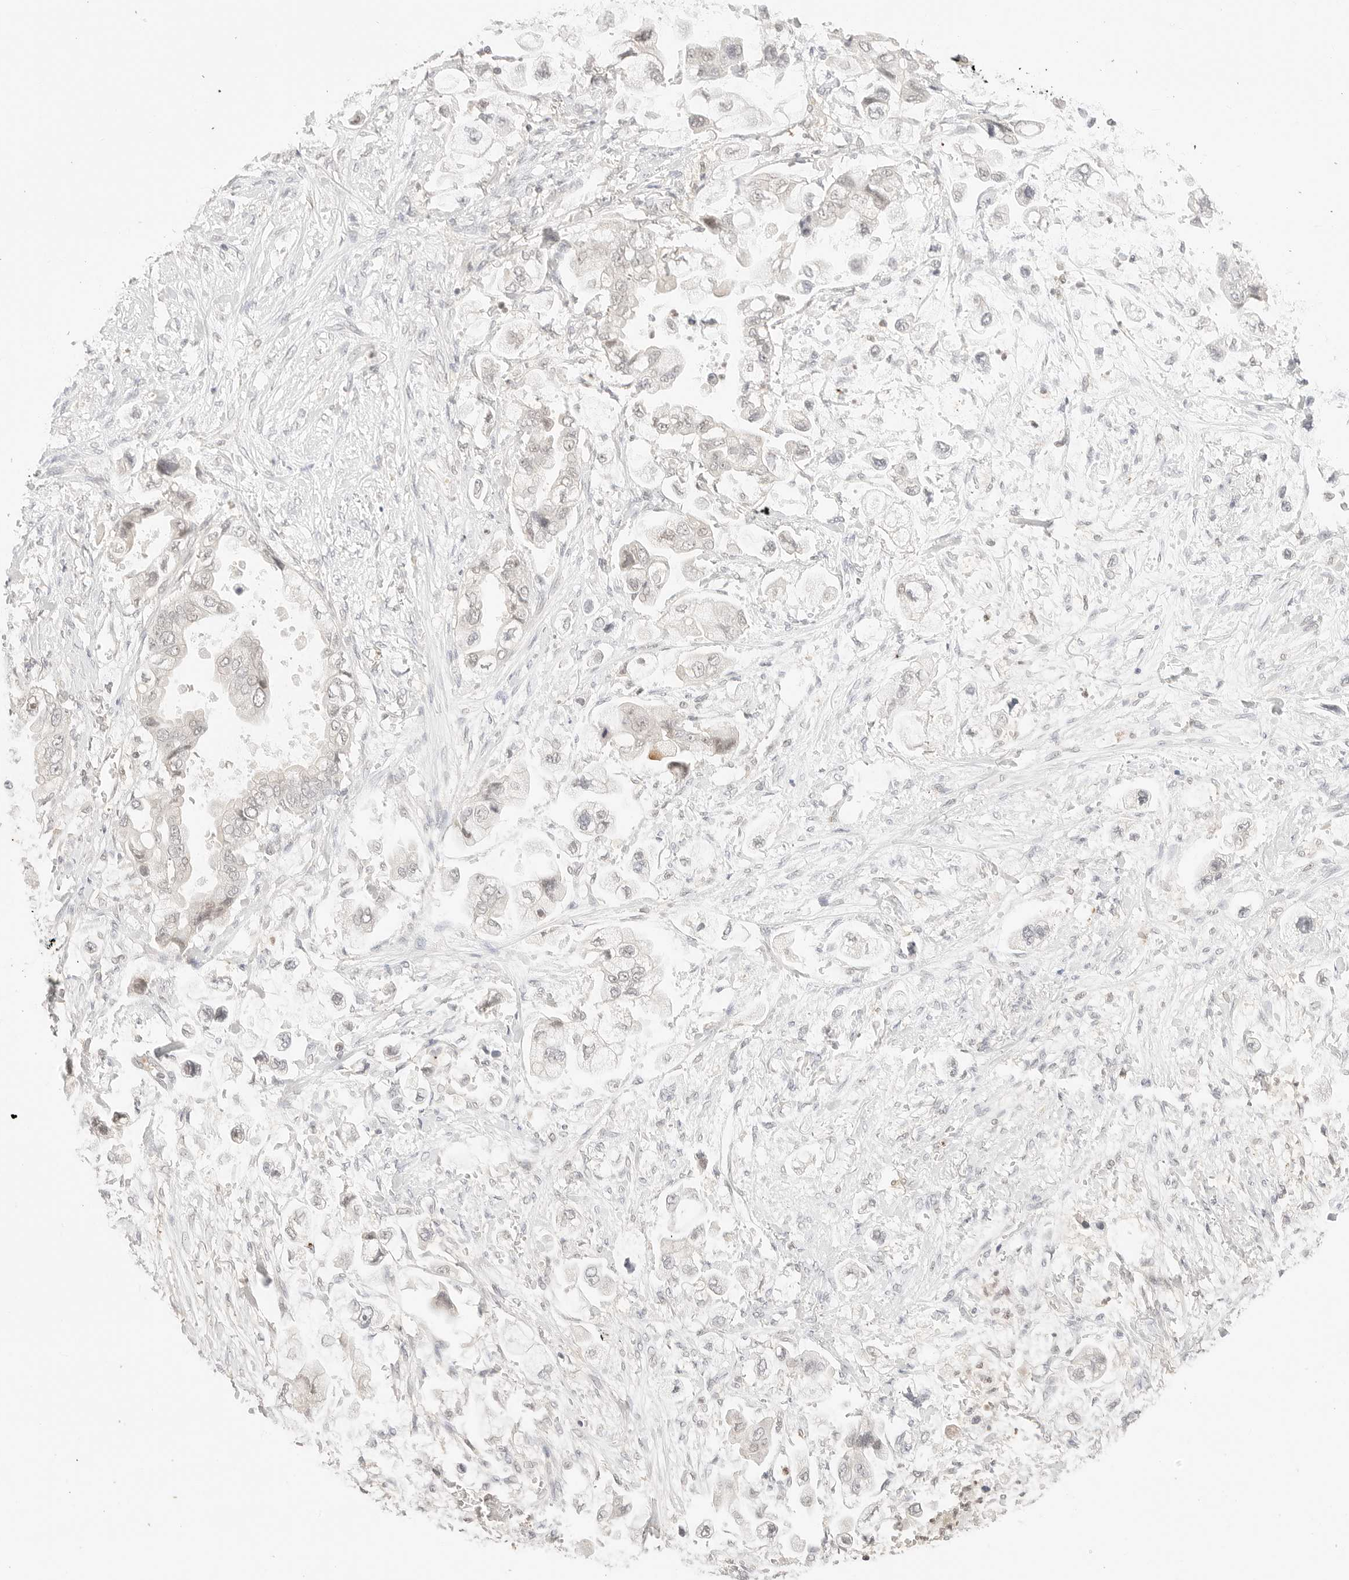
{"staining": {"intensity": "negative", "quantity": "none", "location": "none"}, "tissue": "stomach cancer", "cell_type": "Tumor cells", "image_type": "cancer", "snomed": [{"axis": "morphology", "description": "Adenocarcinoma, NOS"}, {"axis": "topography", "description": "Stomach"}], "caption": "Tumor cells are negative for brown protein staining in stomach cancer.", "gene": "RPS6KL1", "patient": {"sex": "male", "age": 62}}